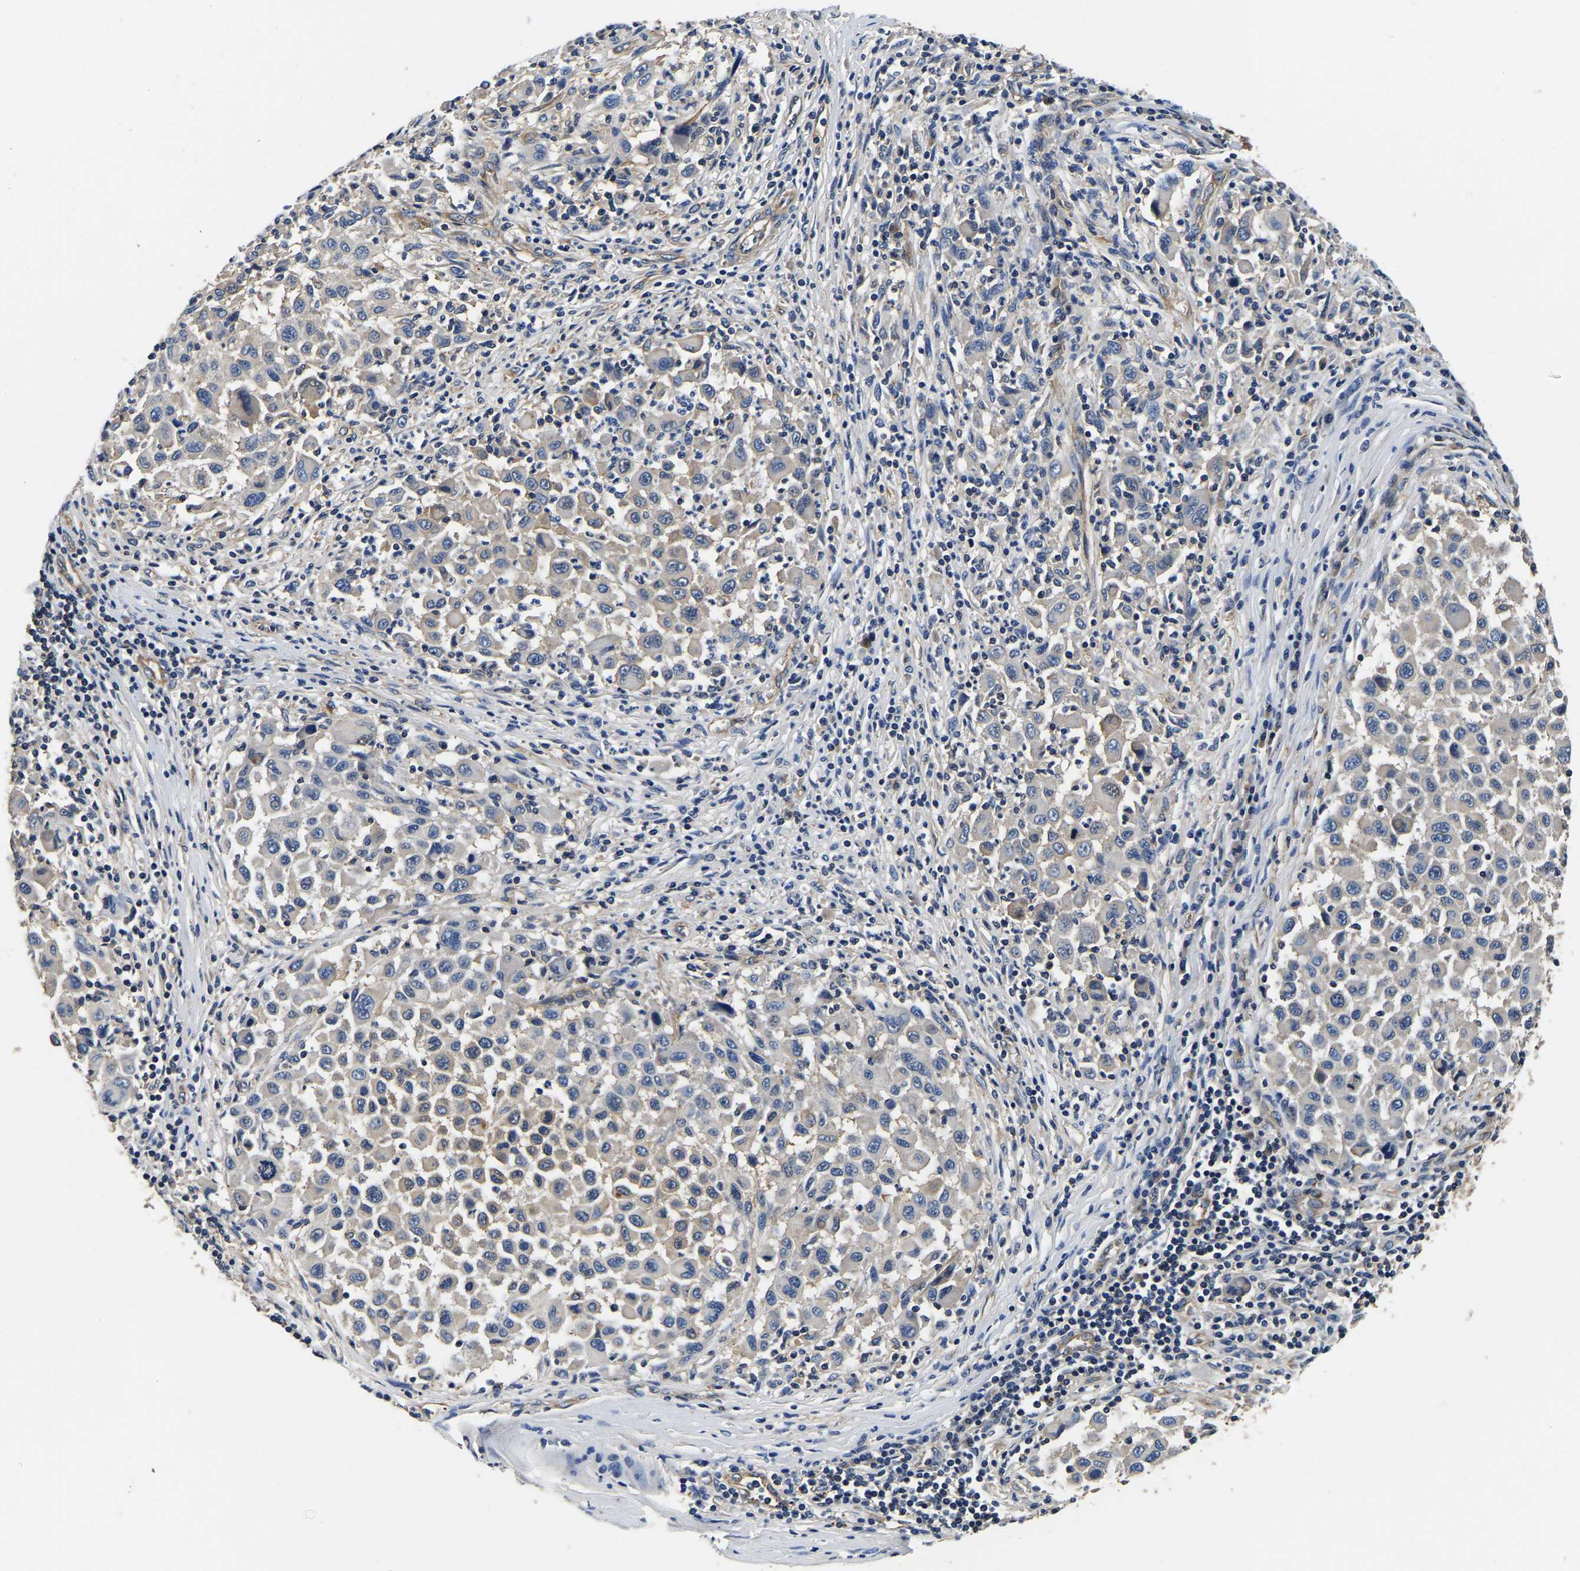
{"staining": {"intensity": "negative", "quantity": "none", "location": "none"}, "tissue": "melanoma", "cell_type": "Tumor cells", "image_type": "cancer", "snomed": [{"axis": "morphology", "description": "Malignant melanoma, Metastatic site"}, {"axis": "topography", "description": "Lymph node"}], "caption": "This is an immunohistochemistry (IHC) photomicrograph of human malignant melanoma (metastatic site). There is no staining in tumor cells.", "gene": "SH3GLB1", "patient": {"sex": "male", "age": 61}}